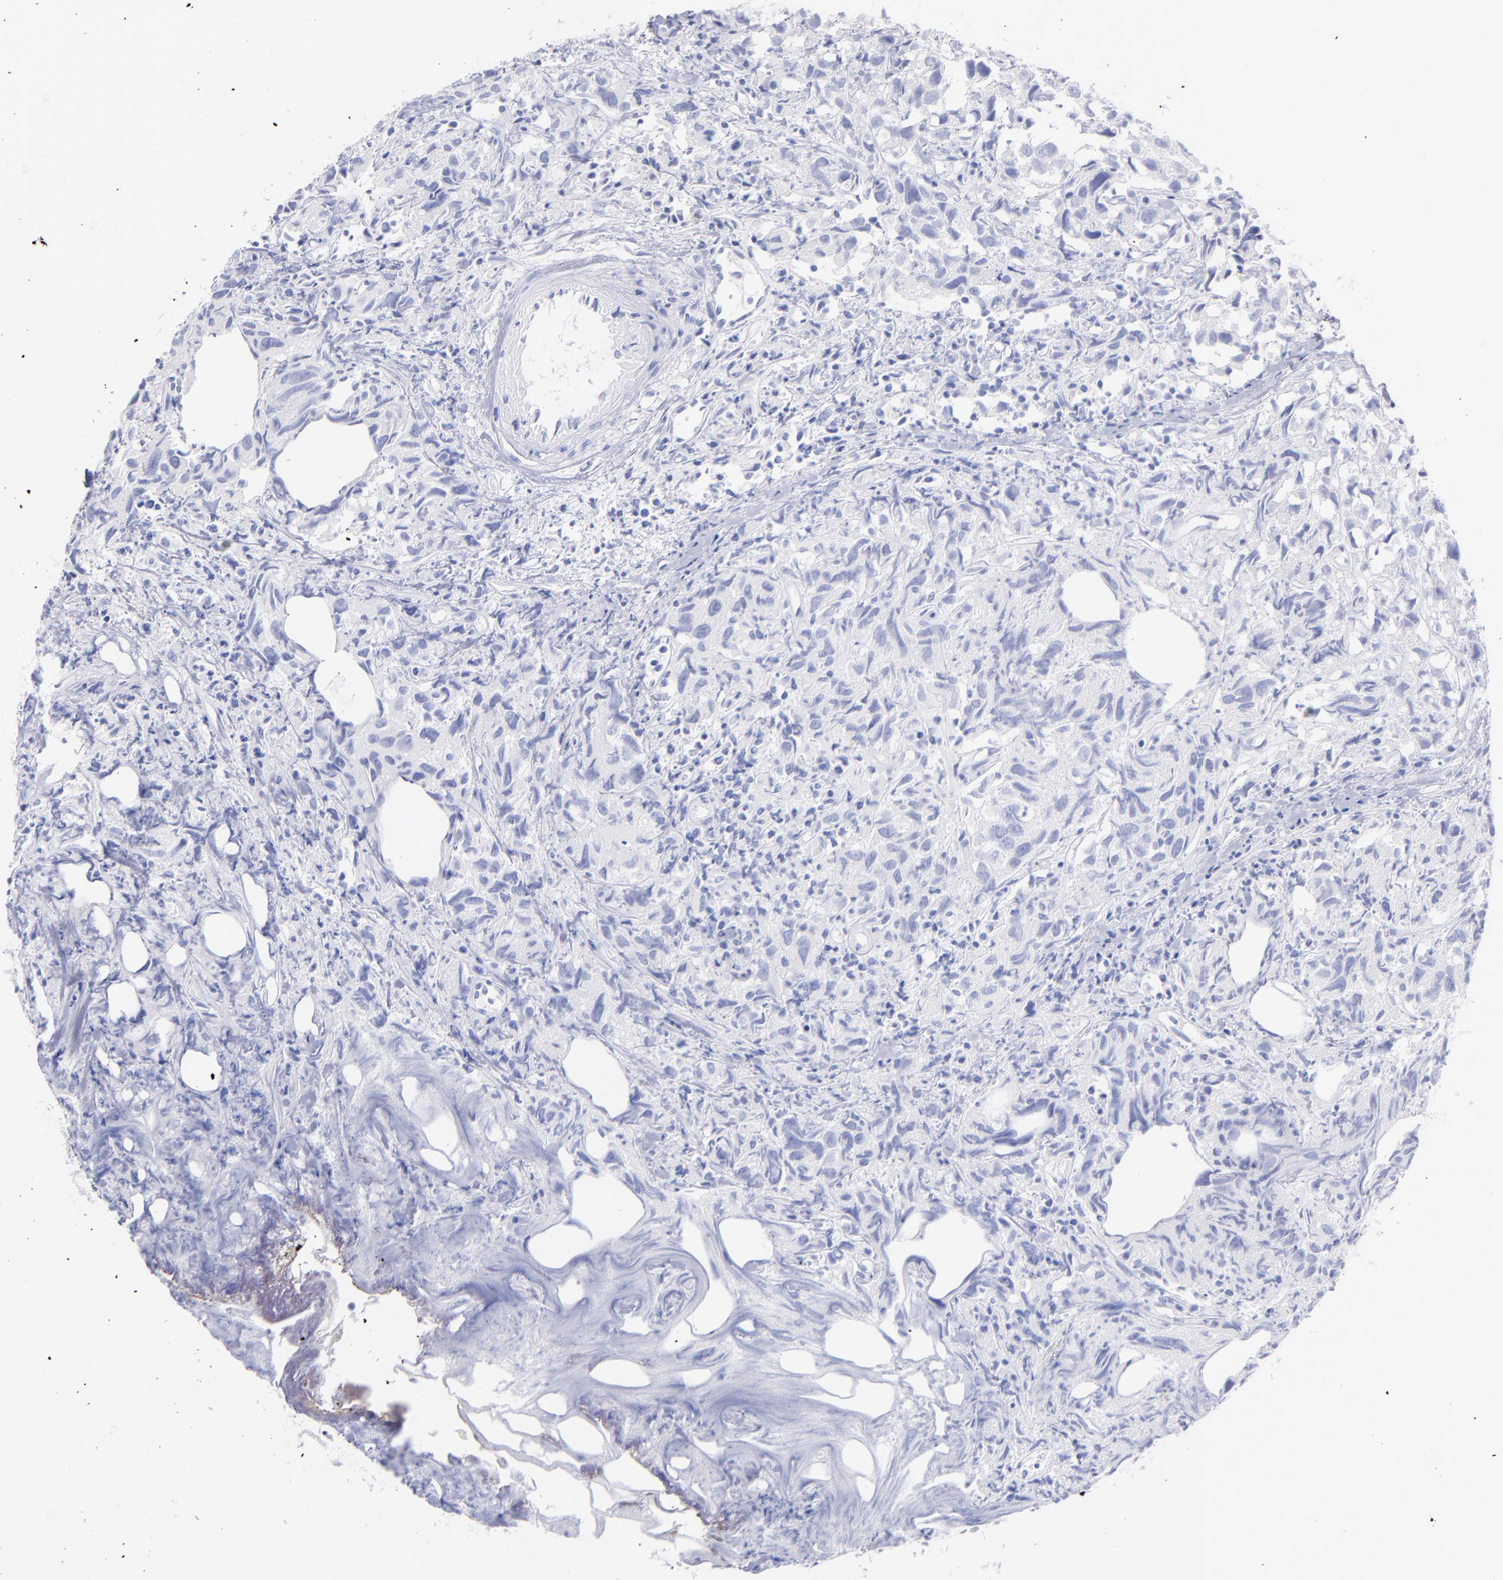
{"staining": {"intensity": "negative", "quantity": "none", "location": "none"}, "tissue": "urothelial cancer", "cell_type": "Tumor cells", "image_type": "cancer", "snomed": [{"axis": "morphology", "description": "Urothelial carcinoma, High grade"}, {"axis": "topography", "description": "Urinary bladder"}], "caption": "Immunohistochemistry micrograph of neoplastic tissue: human urothelial cancer stained with DAB shows no significant protein positivity in tumor cells. (DAB (3,3'-diaminobenzidine) IHC with hematoxylin counter stain).", "gene": "SCGN", "patient": {"sex": "female", "age": 75}}